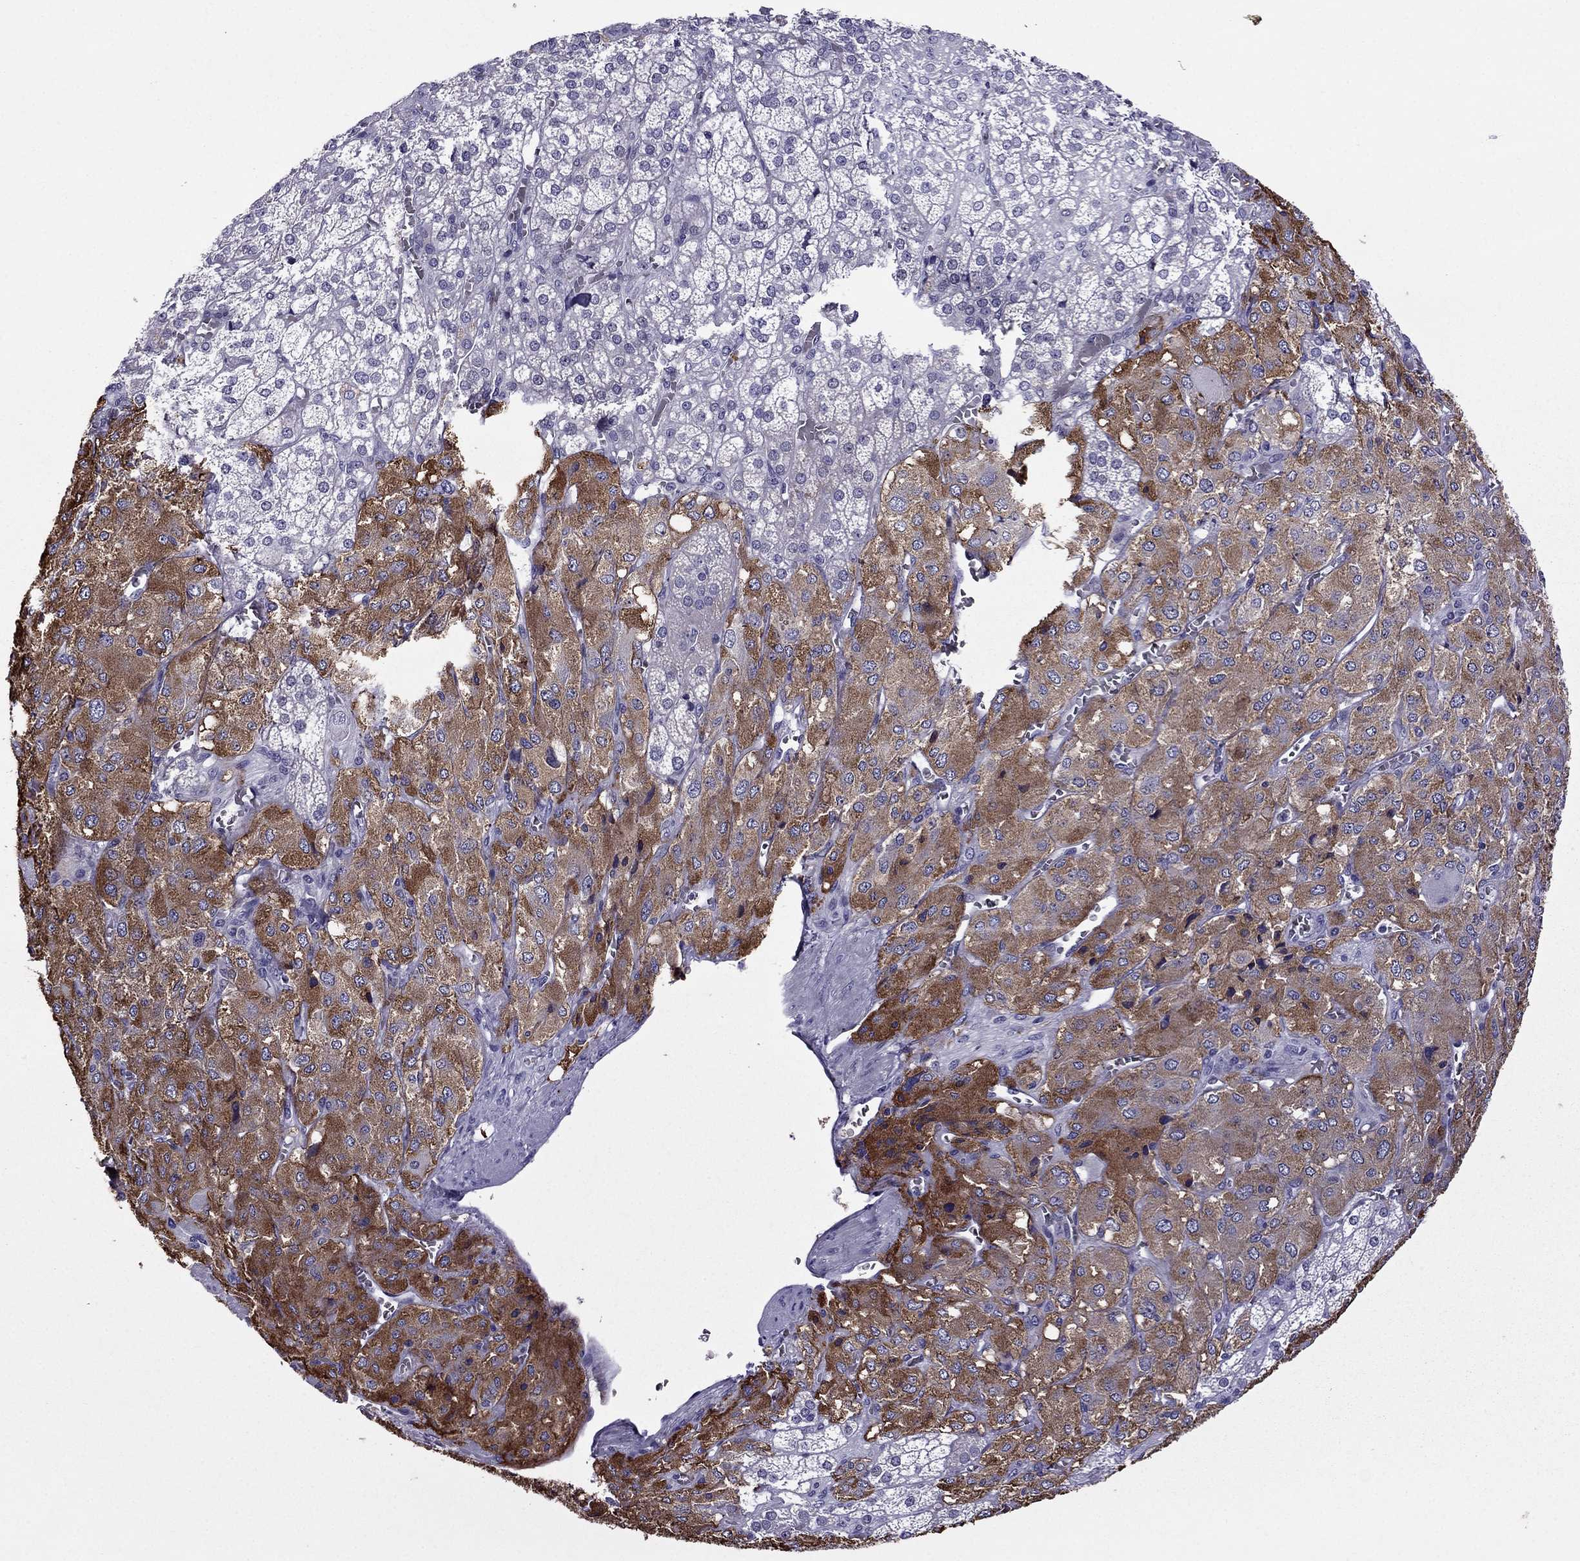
{"staining": {"intensity": "strong", "quantity": "25%-75%", "location": "cytoplasmic/membranous"}, "tissue": "adrenal gland", "cell_type": "Glandular cells", "image_type": "normal", "snomed": [{"axis": "morphology", "description": "Normal tissue, NOS"}, {"axis": "topography", "description": "Adrenal gland"}], "caption": "Protein staining of normal adrenal gland demonstrates strong cytoplasmic/membranous expression in approximately 25%-75% of glandular cells. (DAB (3,3'-diaminobenzidine) = brown stain, brightfield microscopy at high magnification).", "gene": "SPTBN4", "patient": {"sex": "female", "age": 60}}